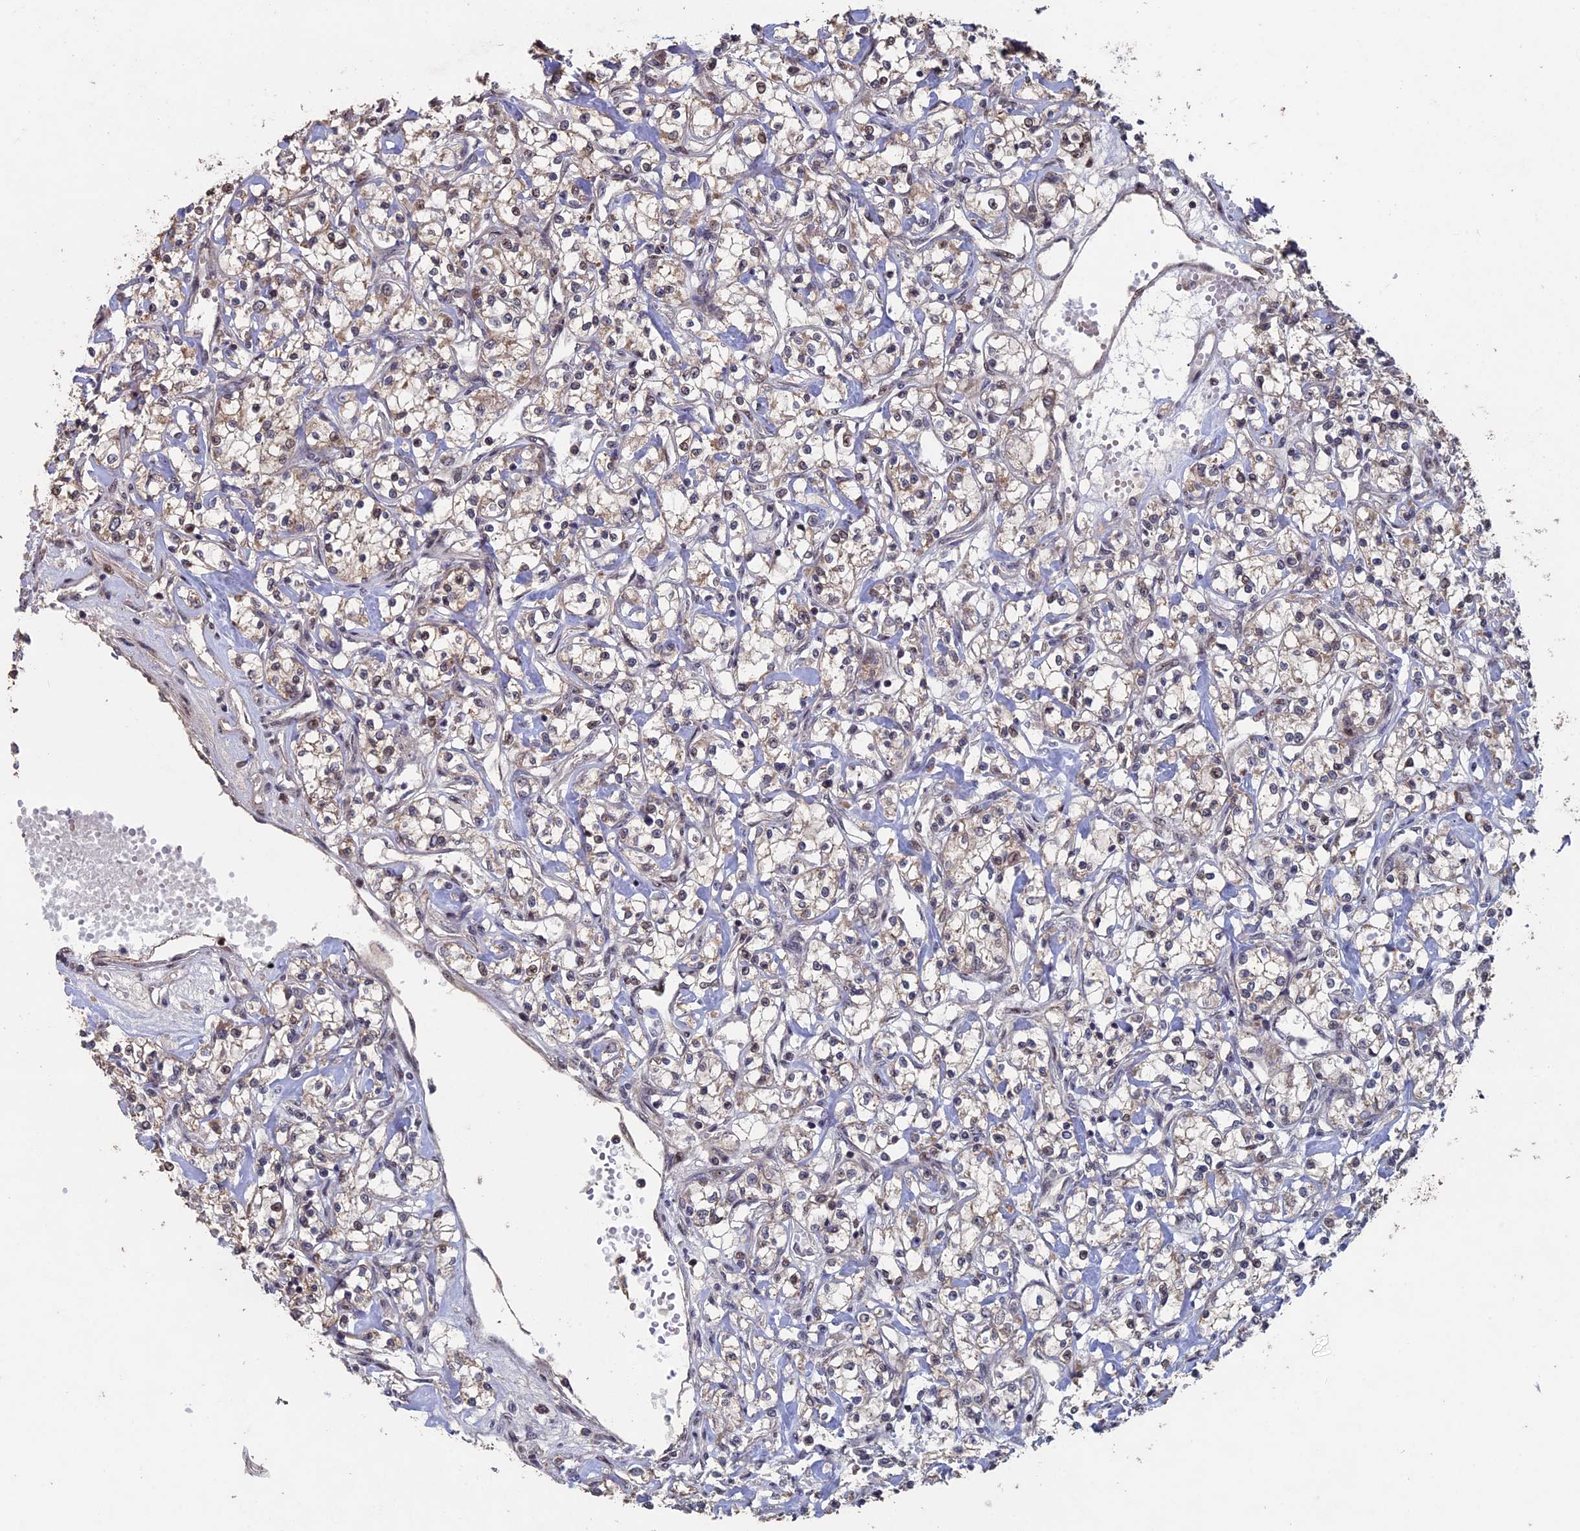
{"staining": {"intensity": "moderate", "quantity": "25%-75%", "location": "cytoplasmic/membranous,nuclear"}, "tissue": "renal cancer", "cell_type": "Tumor cells", "image_type": "cancer", "snomed": [{"axis": "morphology", "description": "Adenocarcinoma, NOS"}, {"axis": "topography", "description": "Kidney"}], "caption": "Immunohistochemistry staining of adenocarcinoma (renal), which shows medium levels of moderate cytoplasmic/membranous and nuclear expression in about 25%-75% of tumor cells indicating moderate cytoplasmic/membranous and nuclear protein staining. The staining was performed using DAB (3,3'-diaminobenzidine) (brown) for protein detection and nuclei were counterstained in hematoxylin (blue).", "gene": "KIAA1328", "patient": {"sex": "female", "age": 59}}